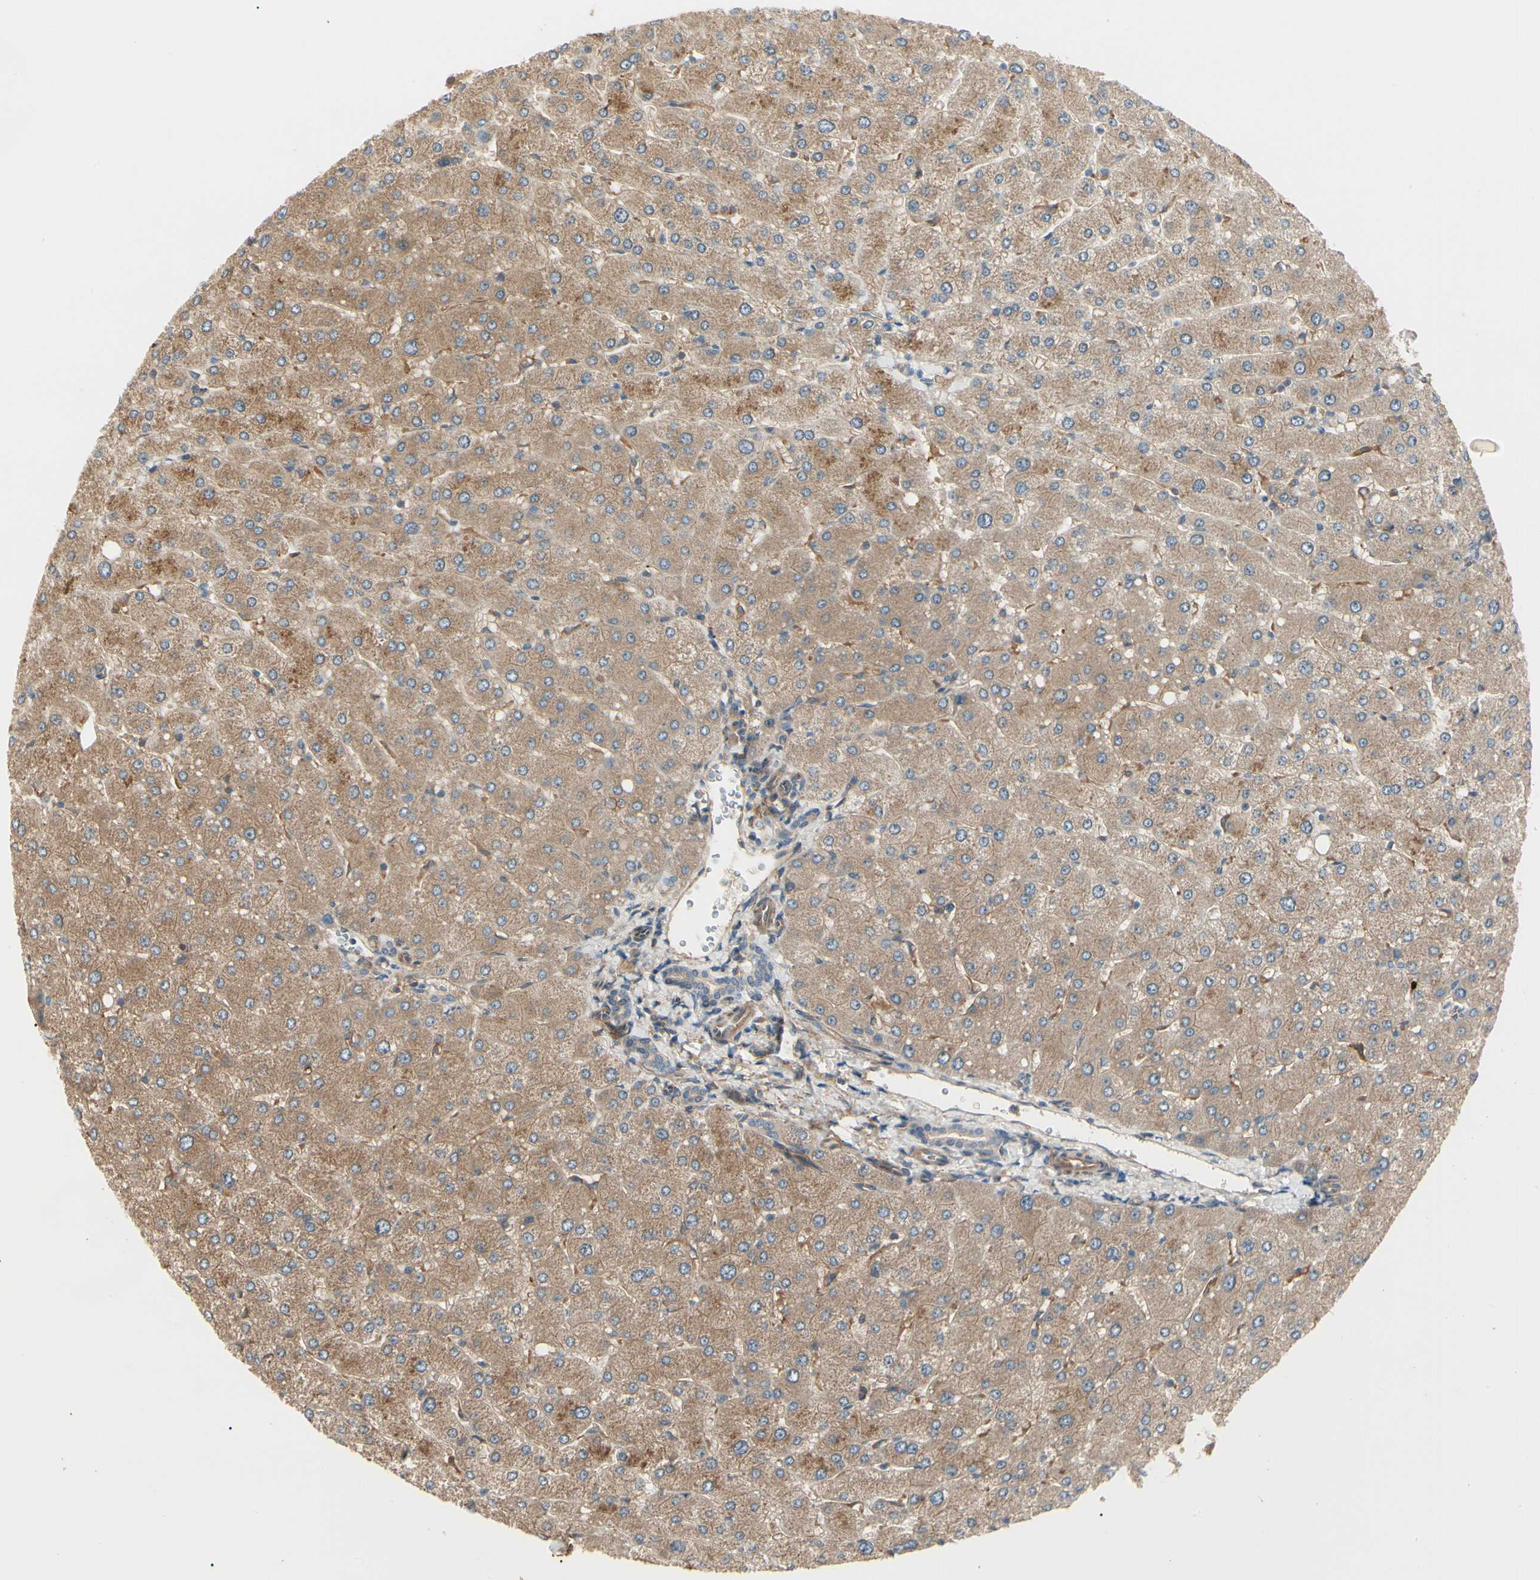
{"staining": {"intensity": "weak", "quantity": ">75%", "location": "cytoplasmic/membranous"}, "tissue": "liver", "cell_type": "Cholangiocytes", "image_type": "normal", "snomed": [{"axis": "morphology", "description": "Normal tissue, NOS"}, {"axis": "topography", "description": "Liver"}], "caption": "The histopathology image reveals immunohistochemical staining of unremarkable liver. There is weak cytoplasmic/membranous expression is present in approximately >75% of cholangiocytes.", "gene": "F2R", "patient": {"sex": "male", "age": 55}}